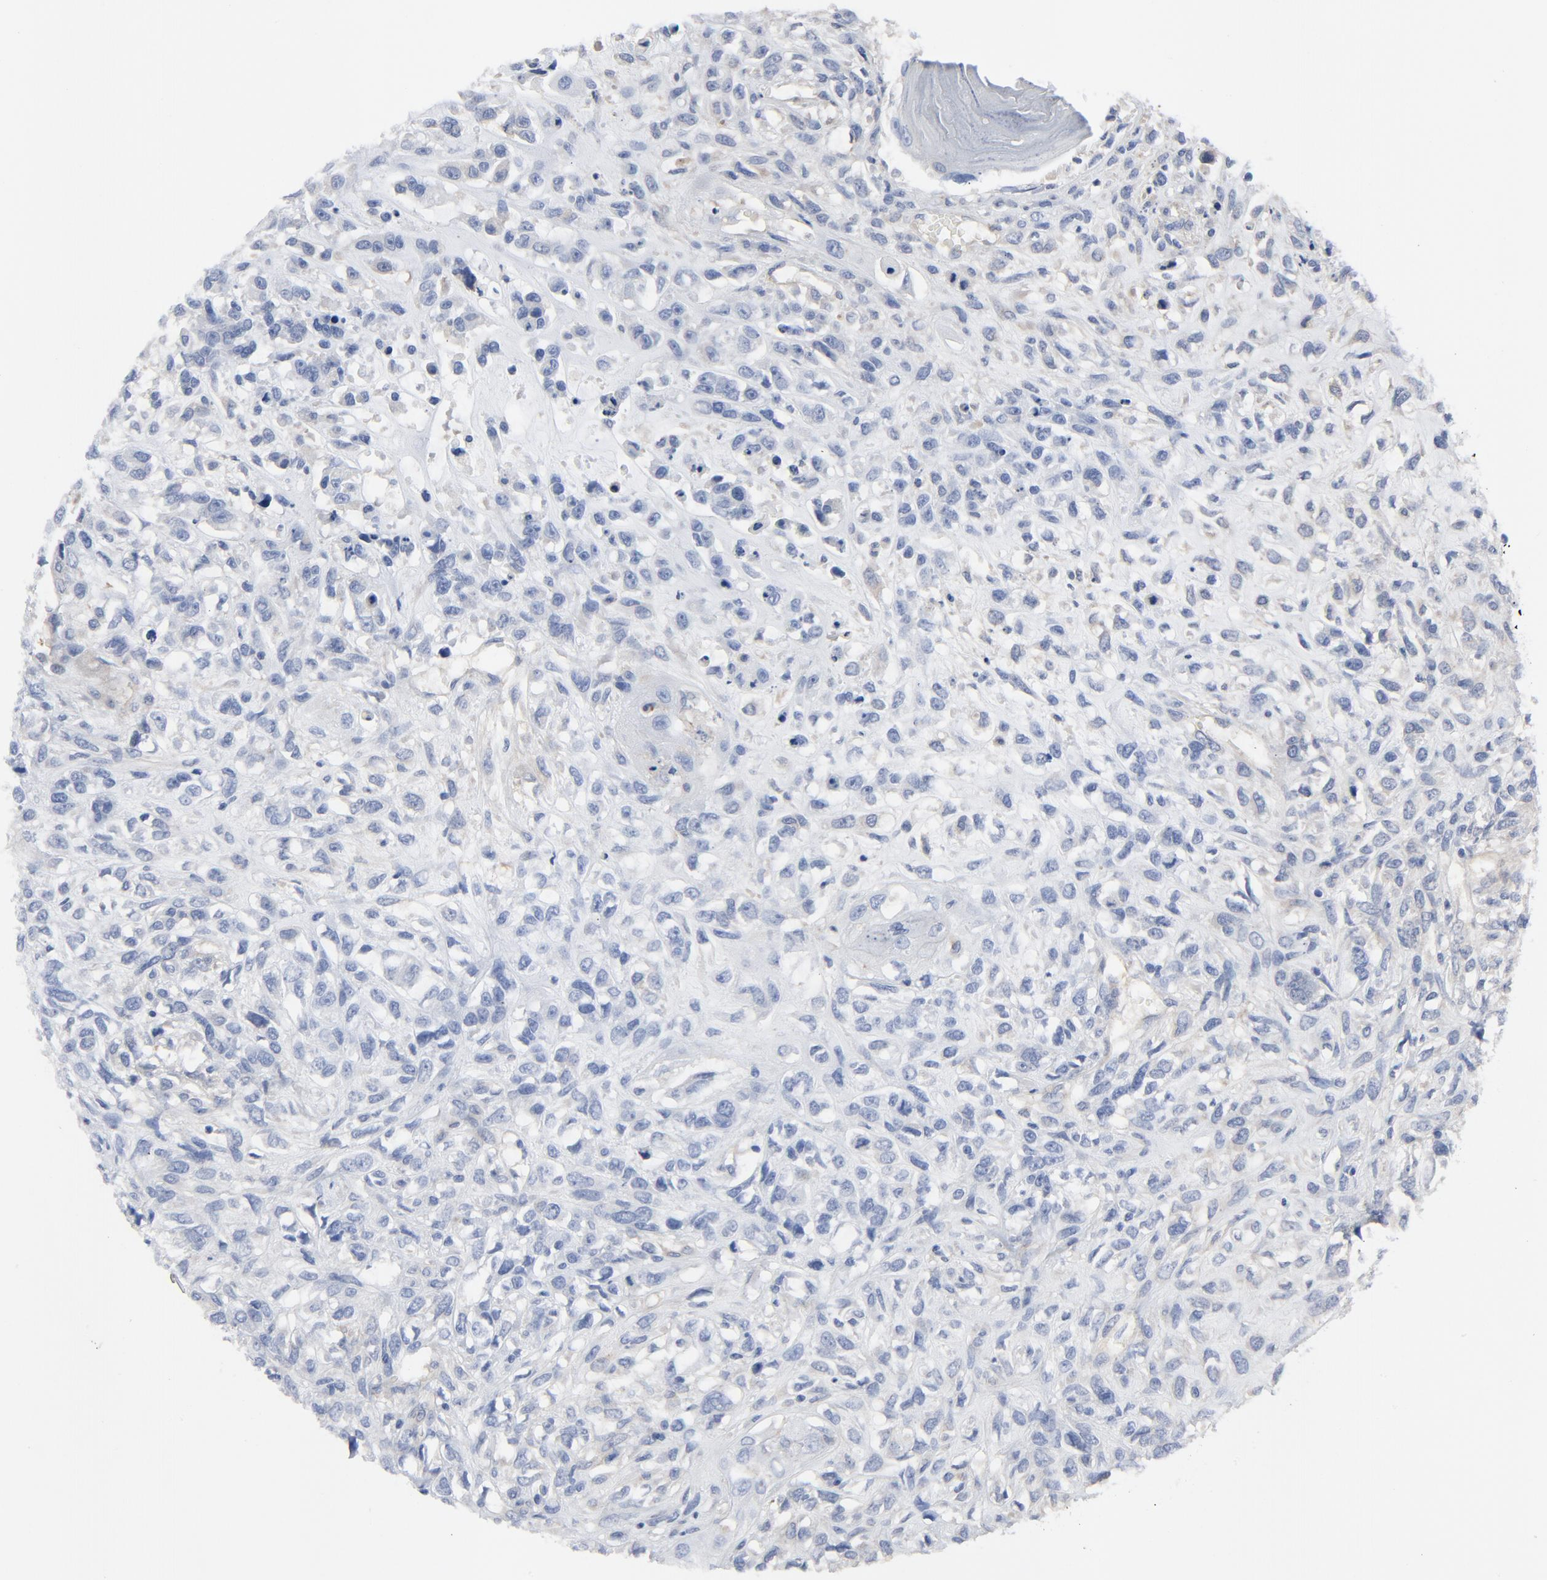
{"staining": {"intensity": "weak", "quantity": "<25%", "location": "cytoplasmic/membranous"}, "tissue": "head and neck cancer", "cell_type": "Tumor cells", "image_type": "cancer", "snomed": [{"axis": "morphology", "description": "Necrosis, NOS"}, {"axis": "morphology", "description": "Neoplasm, malignant, NOS"}, {"axis": "topography", "description": "Salivary gland"}, {"axis": "topography", "description": "Head-Neck"}], "caption": "IHC of human head and neck malignant neoplasm reveals no positivity in tumor cells.", "gene": "DYNLT3", "patient": {"sex": "male", "age": 43}}